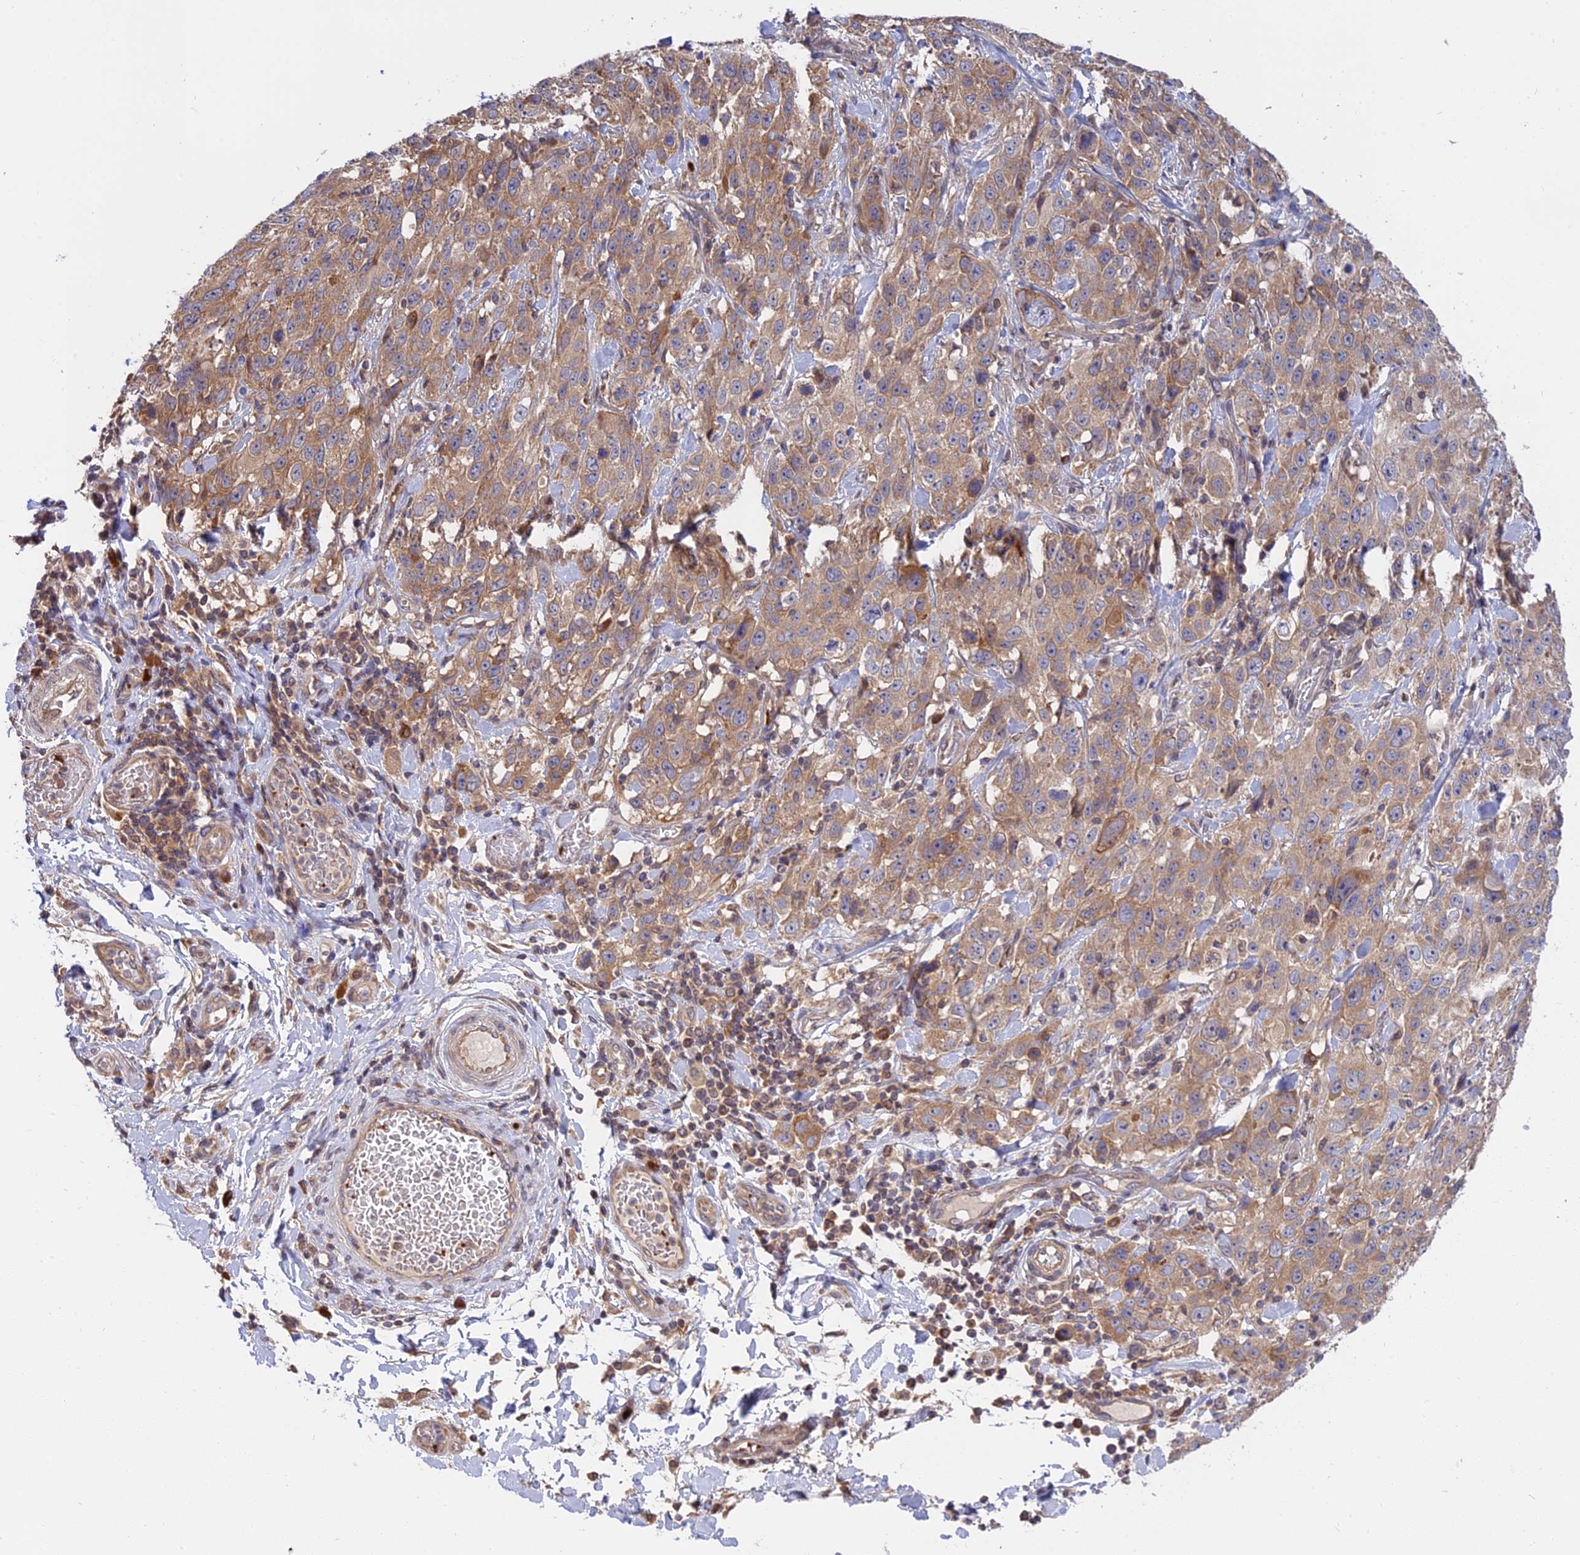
{"staining": {"intensity": "moderate", "quantity": ">75%", "location": "cytoplasmic/membranous"}, "tissue": "stomach cancer", "cell_type": "Tumor cells", "image_type": "cancer", "snomed": [{"axis": "morphology", "description": "Normal tissue, NOS"}, {"axis": "morphology", "description": "Adenocarcinoma, NOS"}, {"axis": "topography", "description": "Lymph node"}, {"axis": "topography", "description": "Stomach"}], "caption": "Immunohistochemistry (IHC) photomicrograph of neoplastic tissue: human stomach adenocarcinoma stained using immunohistochemistry displays medium levels of moderate protein expression localized specifically in the cytoplasmic/membranous of tumor cells, appearing as a cytoplasmic/membranous brown color.", "gene": "IL21R", "patient": {"sex": "male", "age": 48}}